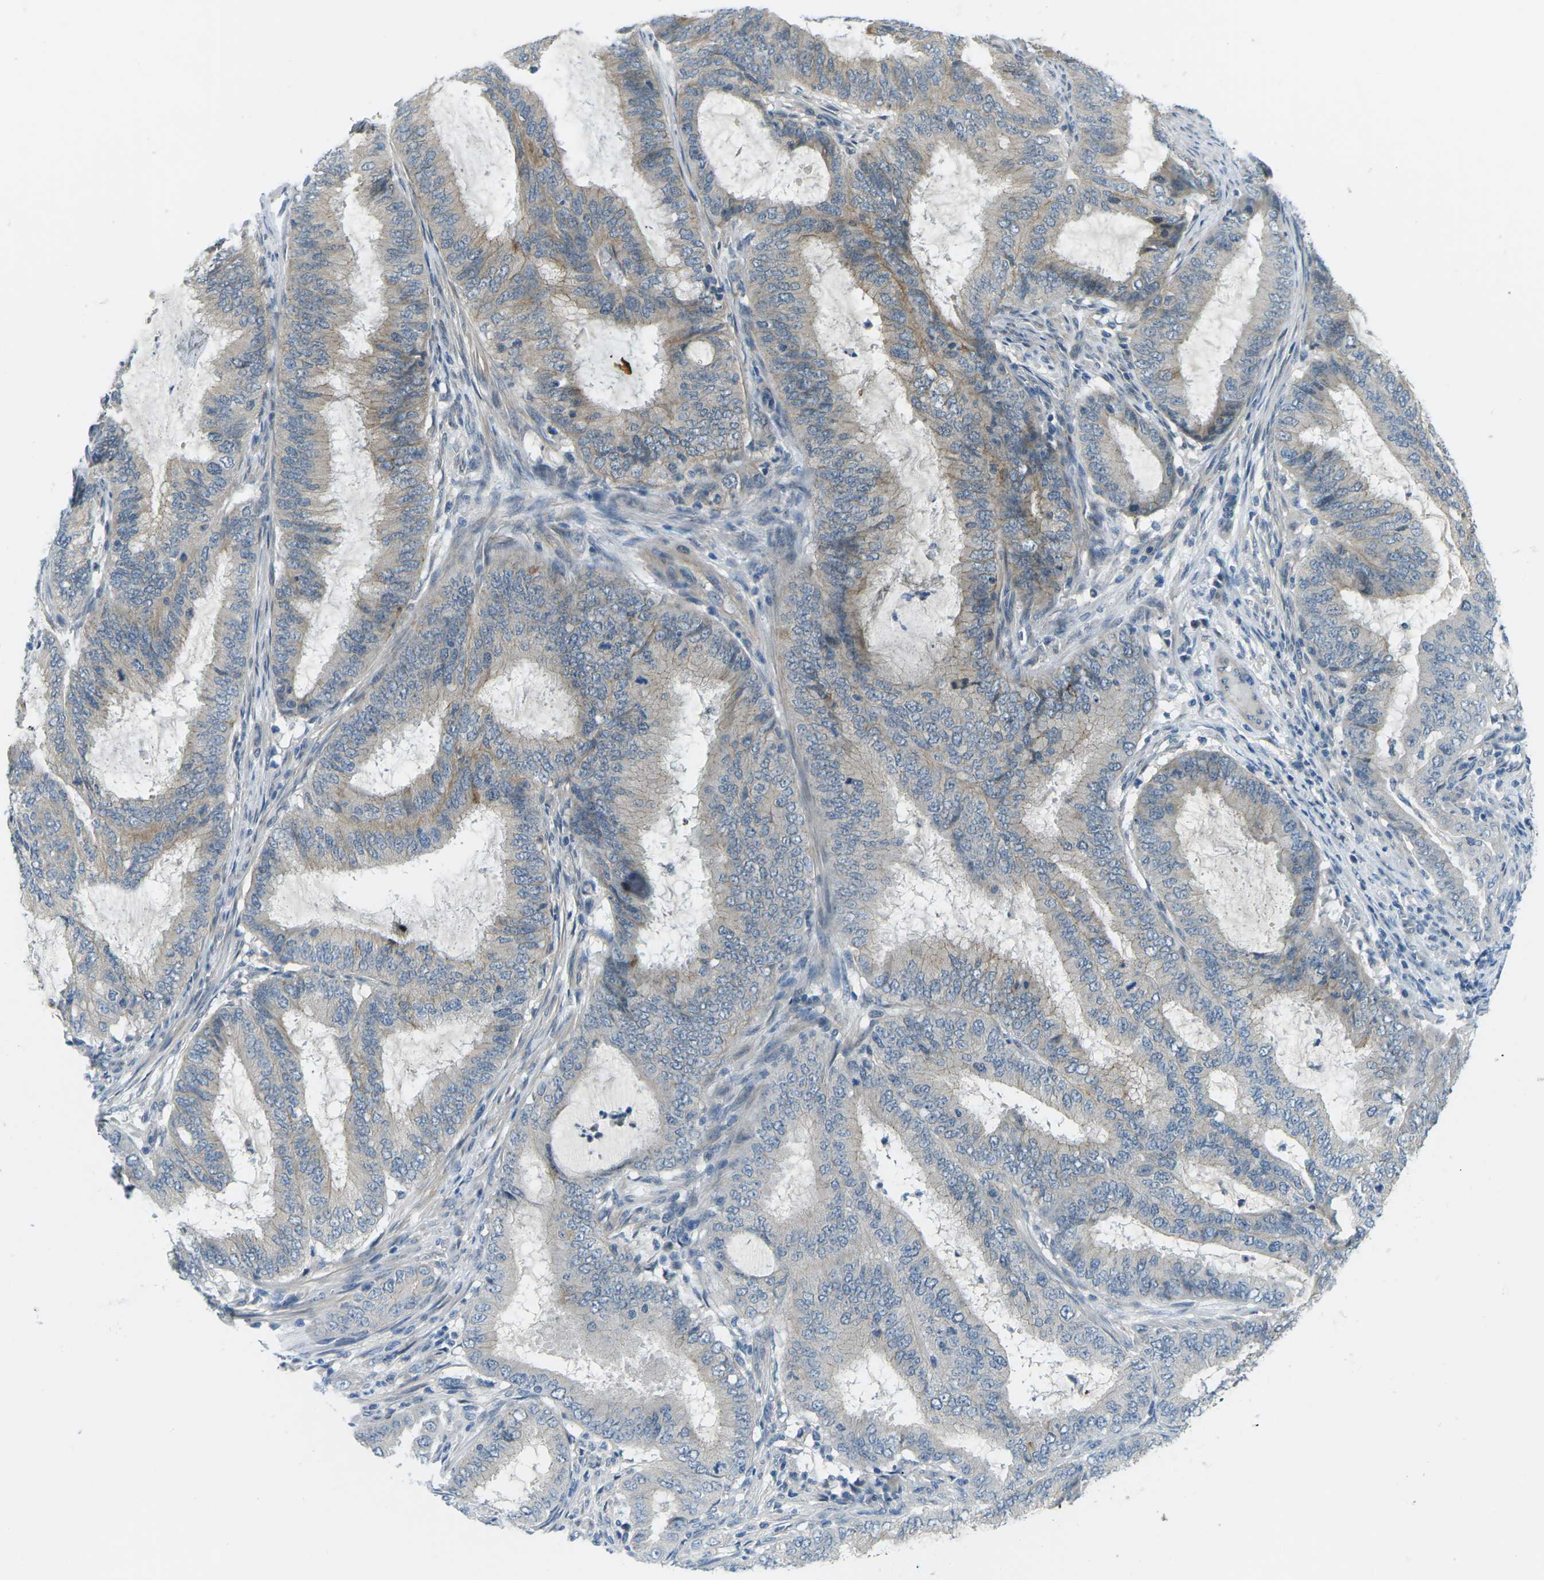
{"staining": {"intensity": "weak", "quantity": "25%-75%", "location": "cytoplasmic/membranous"}, "tissue": "endometrial cancer", "cell_type": "Tumor cells", "image_type": "cancer", "snomed": [{"axis": "morphology", "description": "Adenocarcinoma, NOS"}, {"axis": "topography", "description": "Endometrium"}], "caption": "Approximately 25%-75% of tumor cells in human endometrial cancer (adenocarcinoma) display weak cytoplasmic/membranous protein staining as visualized by brown immunohistochemical staining.", "gene": "CTNND1", "patient": {"sex": "female", "age": 70}}